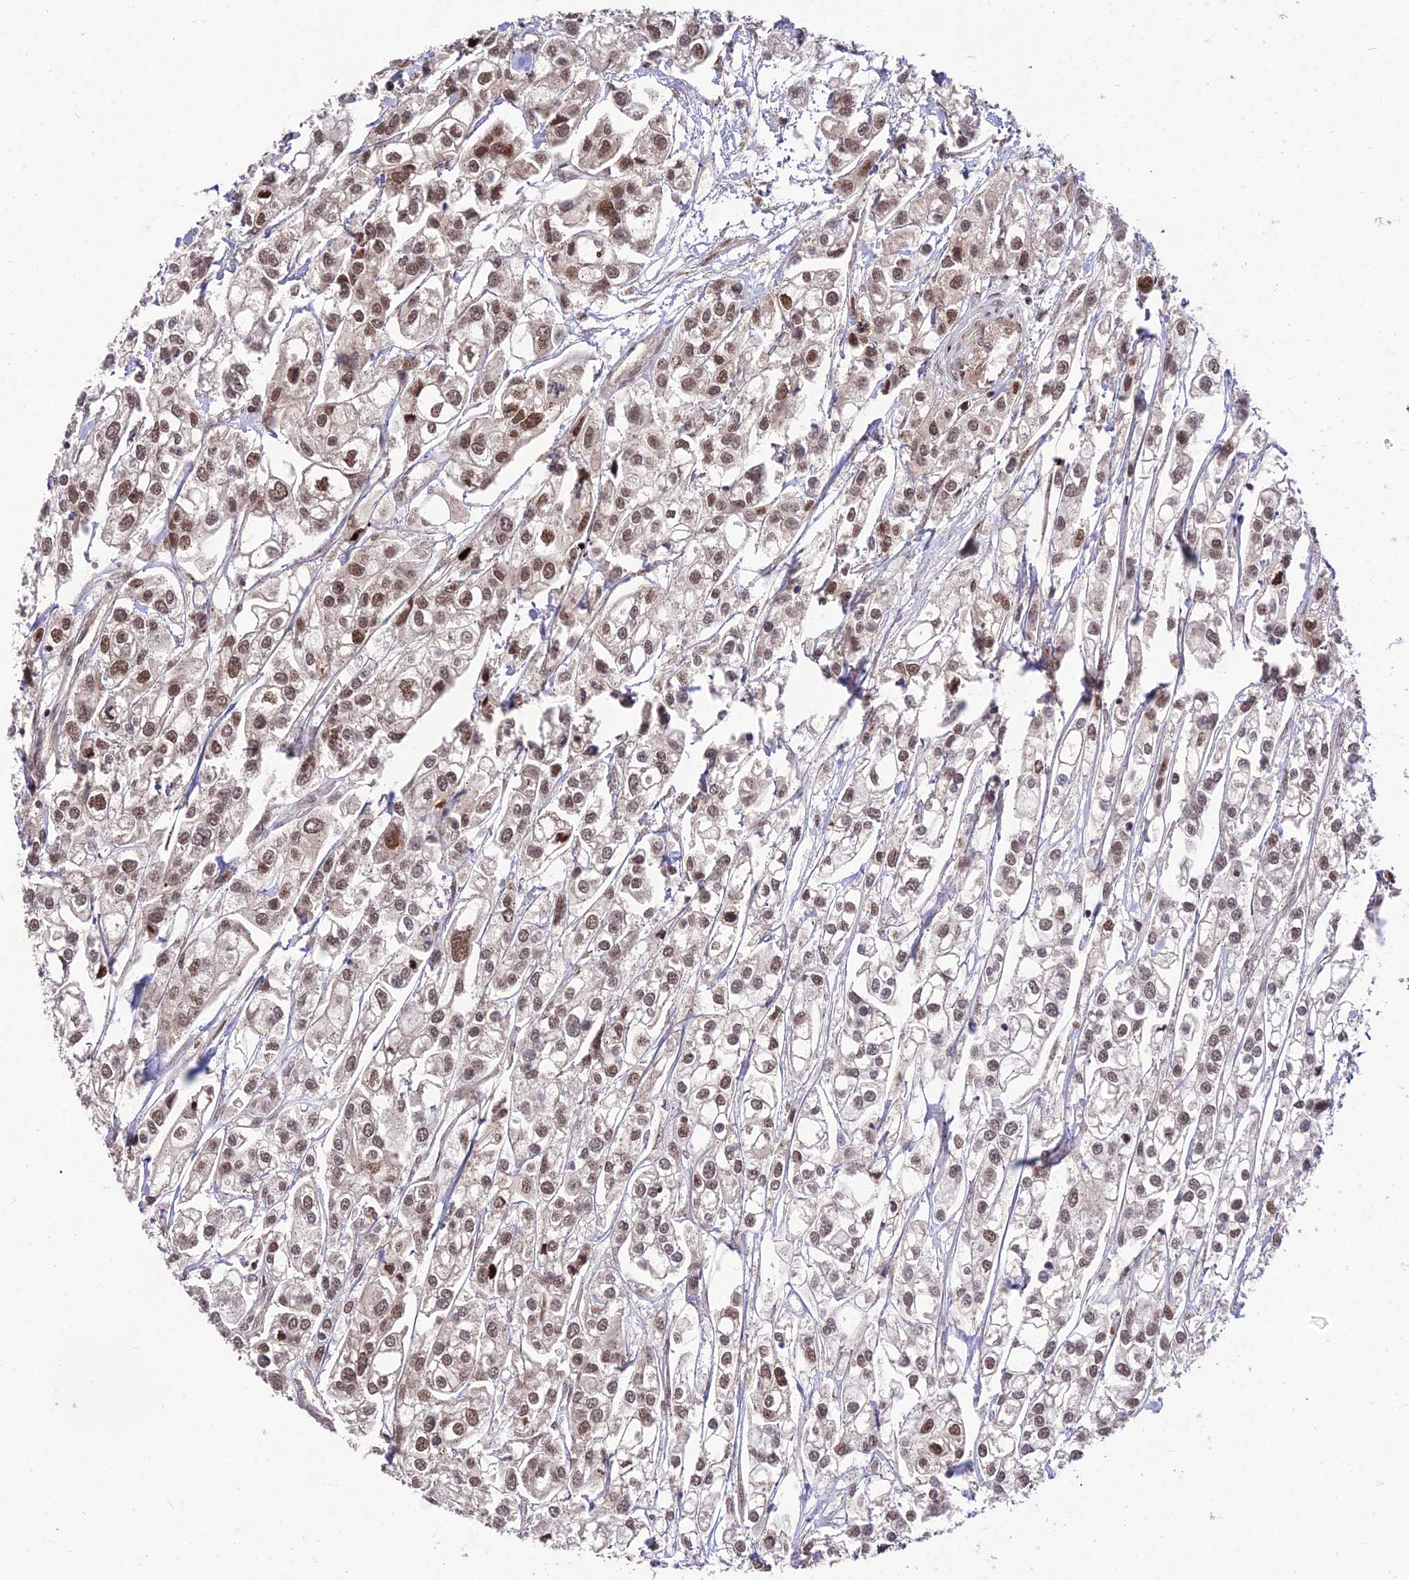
{"staining": {"intensity": "moderate", "quantity": ">75%", "location": "nuclear"}, "tissue": "urothelial cancer", "cell_type": "Tumor cells", "image_type": "cancer", "snomed": [{"axis": "morphology", "description": "Urothelial carcinoma, High grade"}, {"axis": "topography", "description": "Urinary bladder"}], "caption": "Immunohistochemical staining of high-grade urothelial carcinoma shows moderate nuclear protein staining in about >75% of tumor cells.", "gene": "ZNF85", "patient": {"sex": "male", "age": 67}}